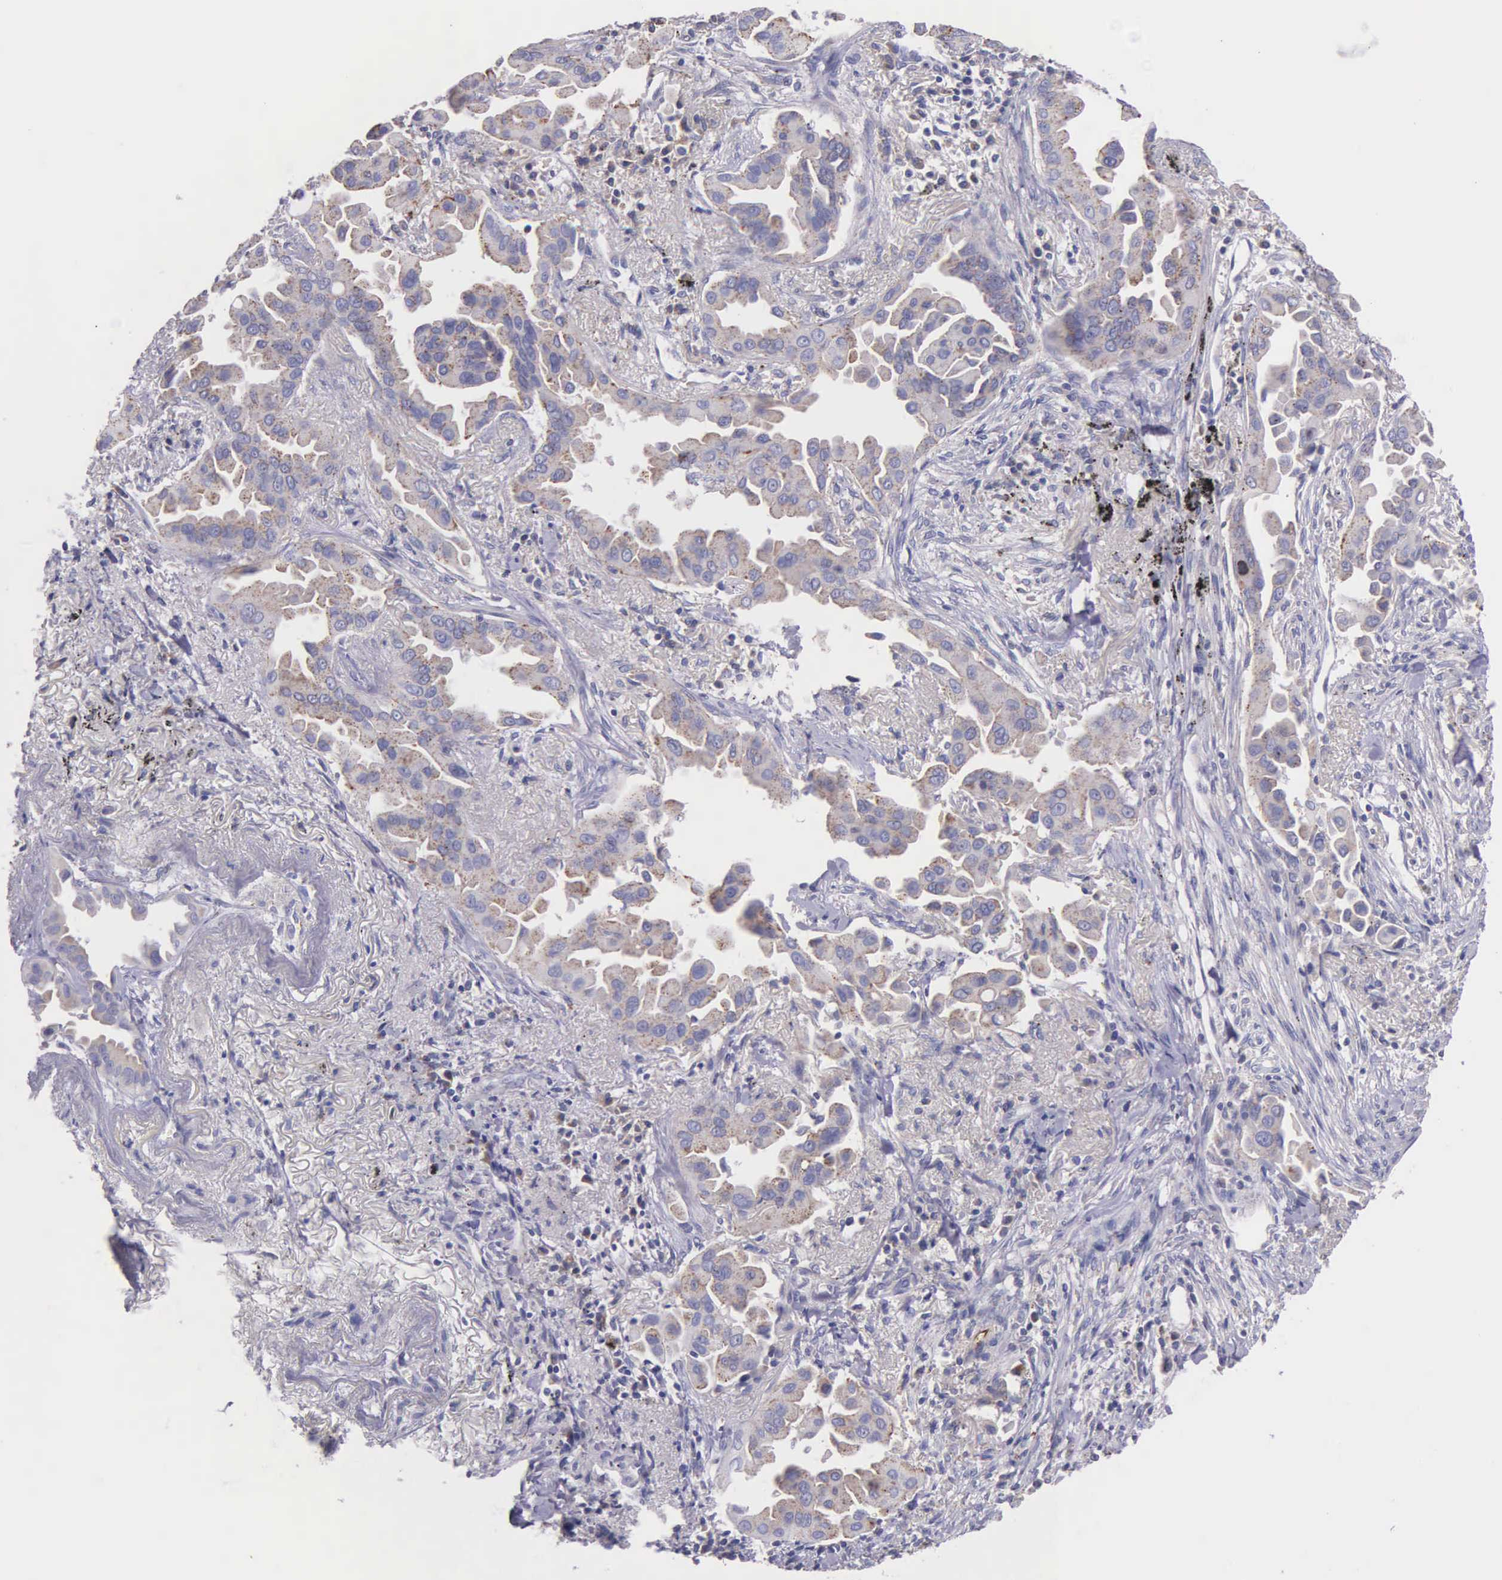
{"staining": {"intensity": "weak", "quantity": ">75%", "location": "cytoplasmic/membranous"}, "tissue": "lung cancer", "cell_type": "Tumor cells", "image_type": "cancer", "snomed": [{"axis": "morphology", "description": "Adenocarcinoma, NOS"}, {"axis": "topography", "description": "Lung"}], "caption": "Tumor cells show low levels of weak cytoplasmic/membranous positivity in about >75% of cells in adenocarcinoma (lung).", "gene": "MIA2", "patient": {"sex": "male", "age": 68}}